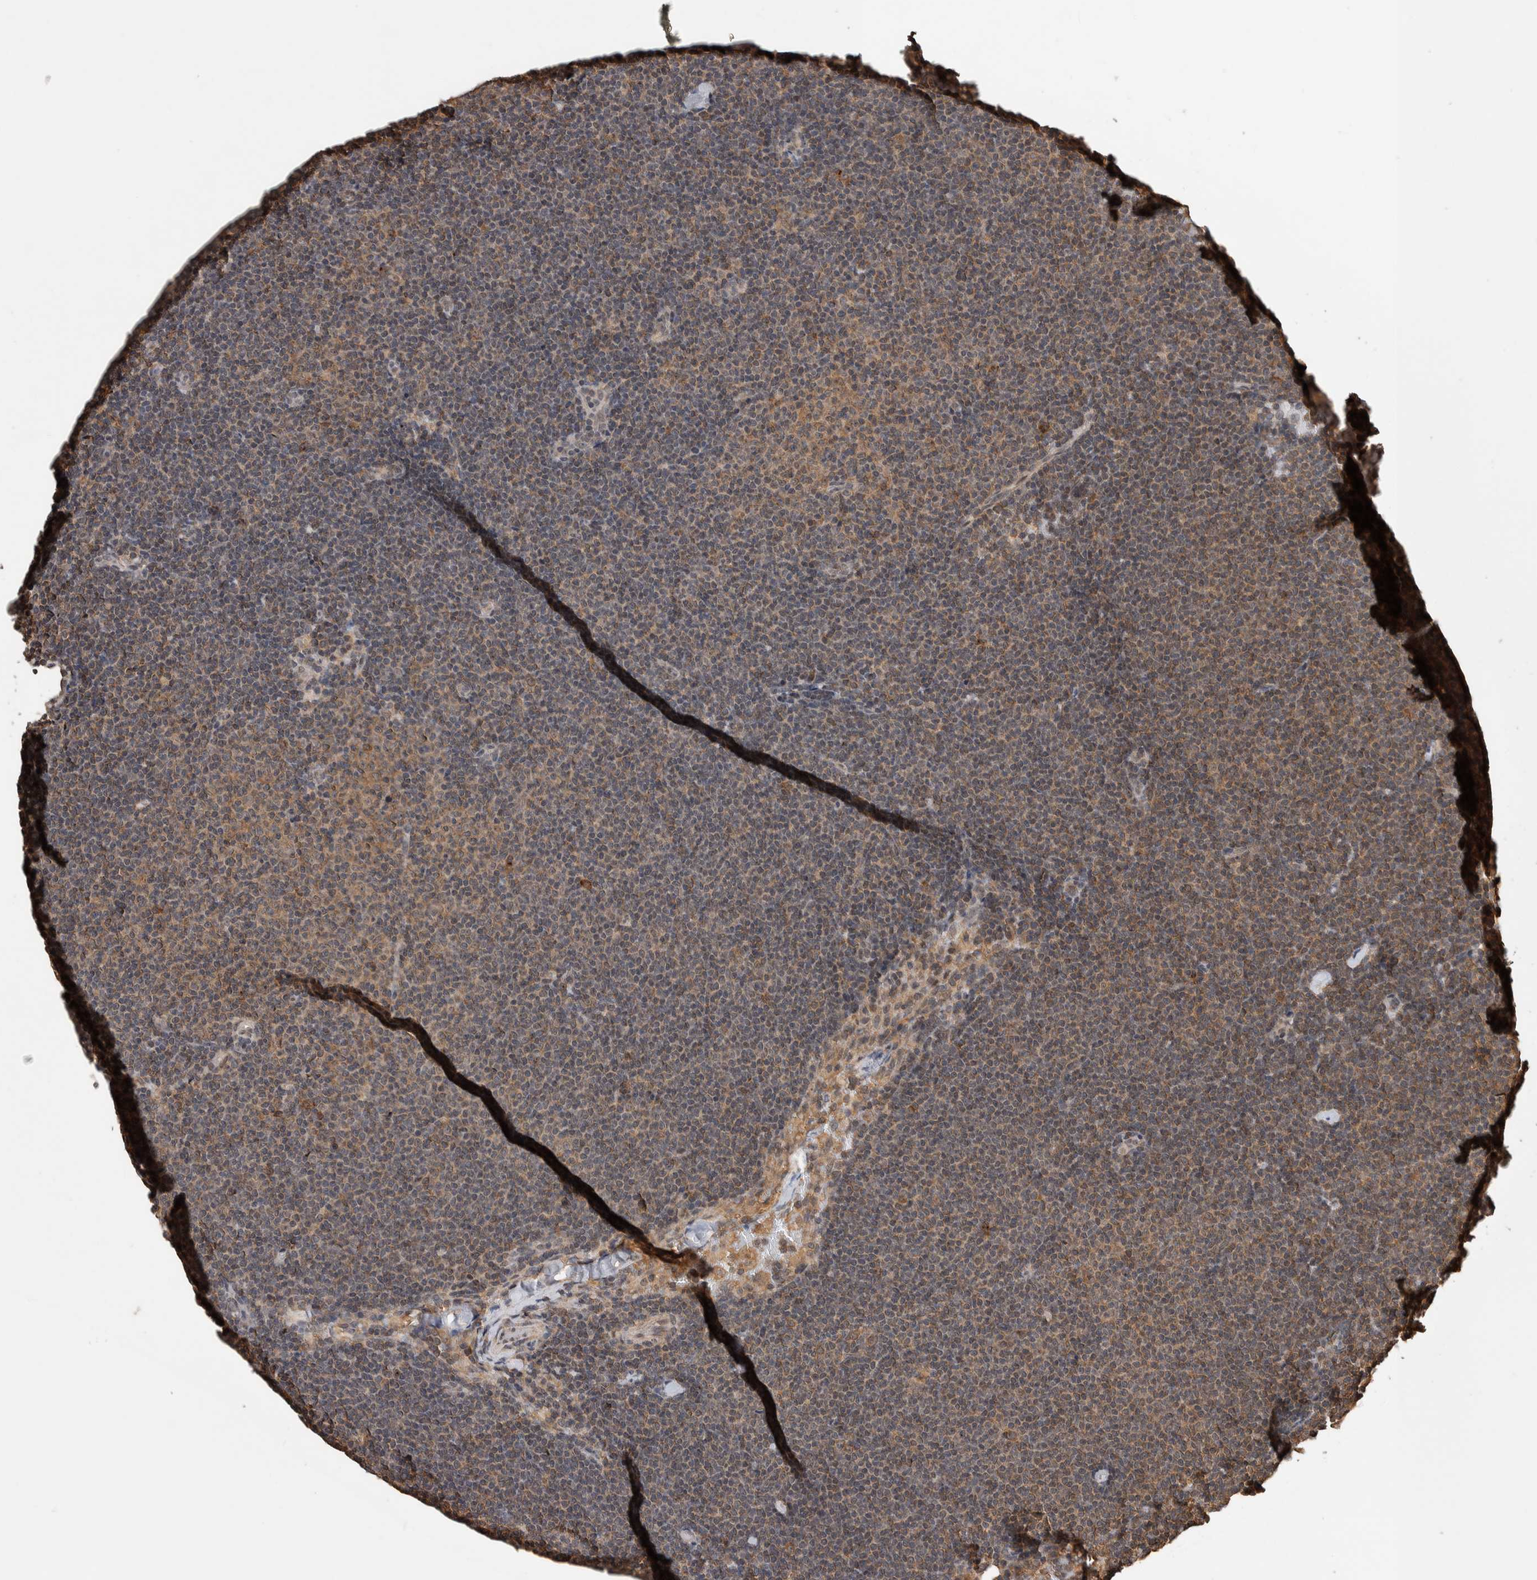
{"staining": {"intensity": "weak", "quantity": "25%-75%", "location": "cytoplasmic/membranous"}, "tissue": "lymphoma", "cell_type": "Tumor cells", "image_type": "cancer", "snomed": [{"axis": "morphology", "description": "Malignant lymphoma, non-Hodgkin's type, Low grade"}, {"axis": "topography", "description": "Lymph node"}], "caption": "IHC of human lymphoma reveals low levels of weak cytoplasmic/membranous staining in approximately 25%-75% of tumor cells.", "gene": "DVL2", "patient": {"sex": "female", "age": 53}}